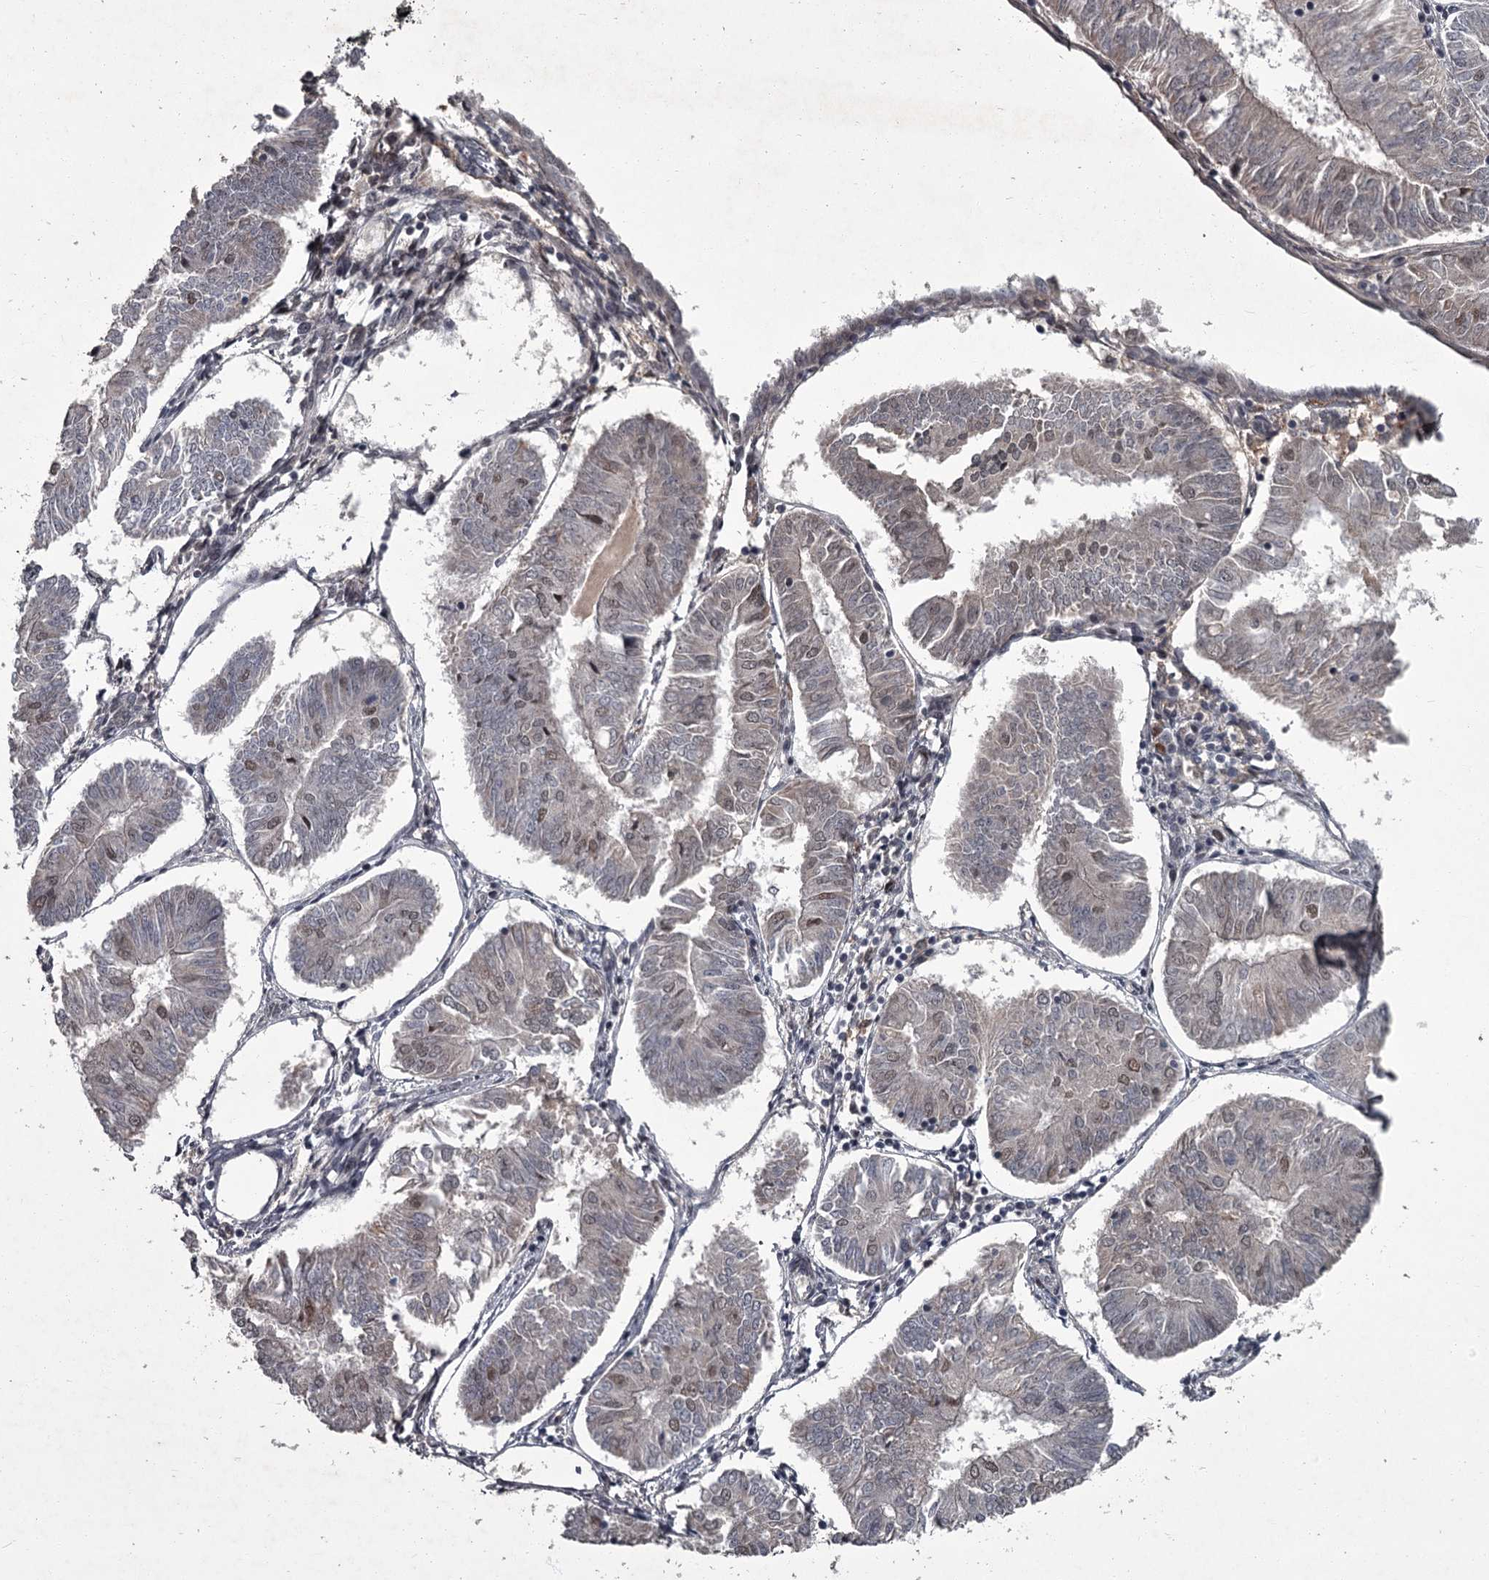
{"staining": {"intensity": "weak", "quantity": "<25%", "location": "nuclear"}, "tissue": "endometrial cancer", "cell_type": "Tumor cells", "image_type": "cancer", "snomed": [{"axis": "morphology", "description": "Adenocarcinoma, NOS"}, {"axis": "topography", "description": "Endometrium"}], "caption": "DAB (3,3'-diaminobenzidine) immunohistochemical staining of endometrial cancer displays no significant positivity in tumor cells. (Stains: DAB (3,3'-diaminobenzidine) immunohistochemistry (IHC) with hematoxylin counter stain, Microscopy: brightfield microscopy at high magnification).", "gene": "FLVCR2", "patient": {"sex": "female", "age": 58}}